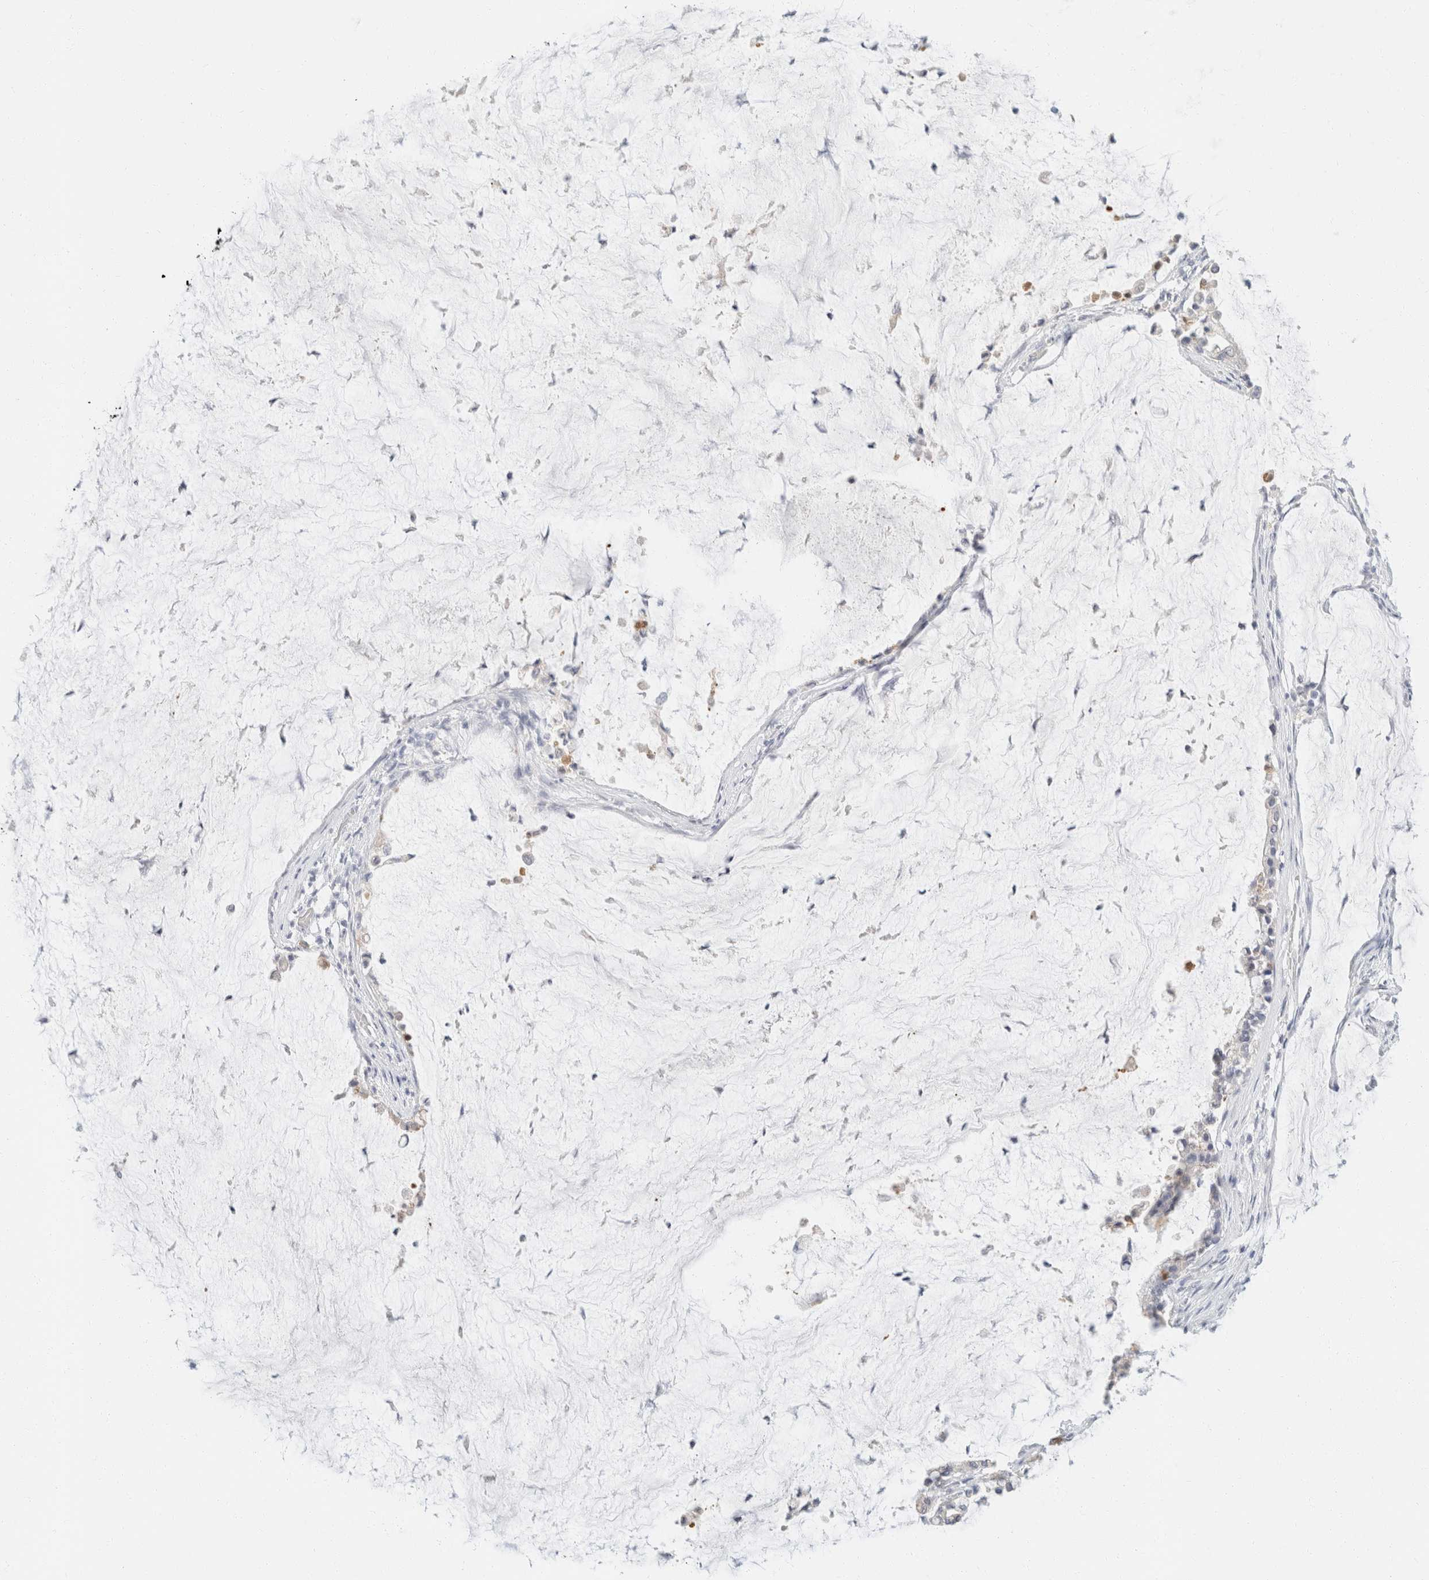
{"staining": {"intensity": "negative", "quantity": "none", "location": "none"}, "tissue": "pancreatic cancer", "cell_type": "Tumor cells", "image_type": "cancer", "snomed": [{"axis": "morphology", "description": "Adenocarcinoma, NOS"}, {"axis": "topography", "description": "Pancreas"}], "caption": "A histopathology image of human adenocarcinoma (pancreatic) is negative for staining in tumor cells.", "gene": "KRT20", "patient": {"sex": "male", "age": 41}}